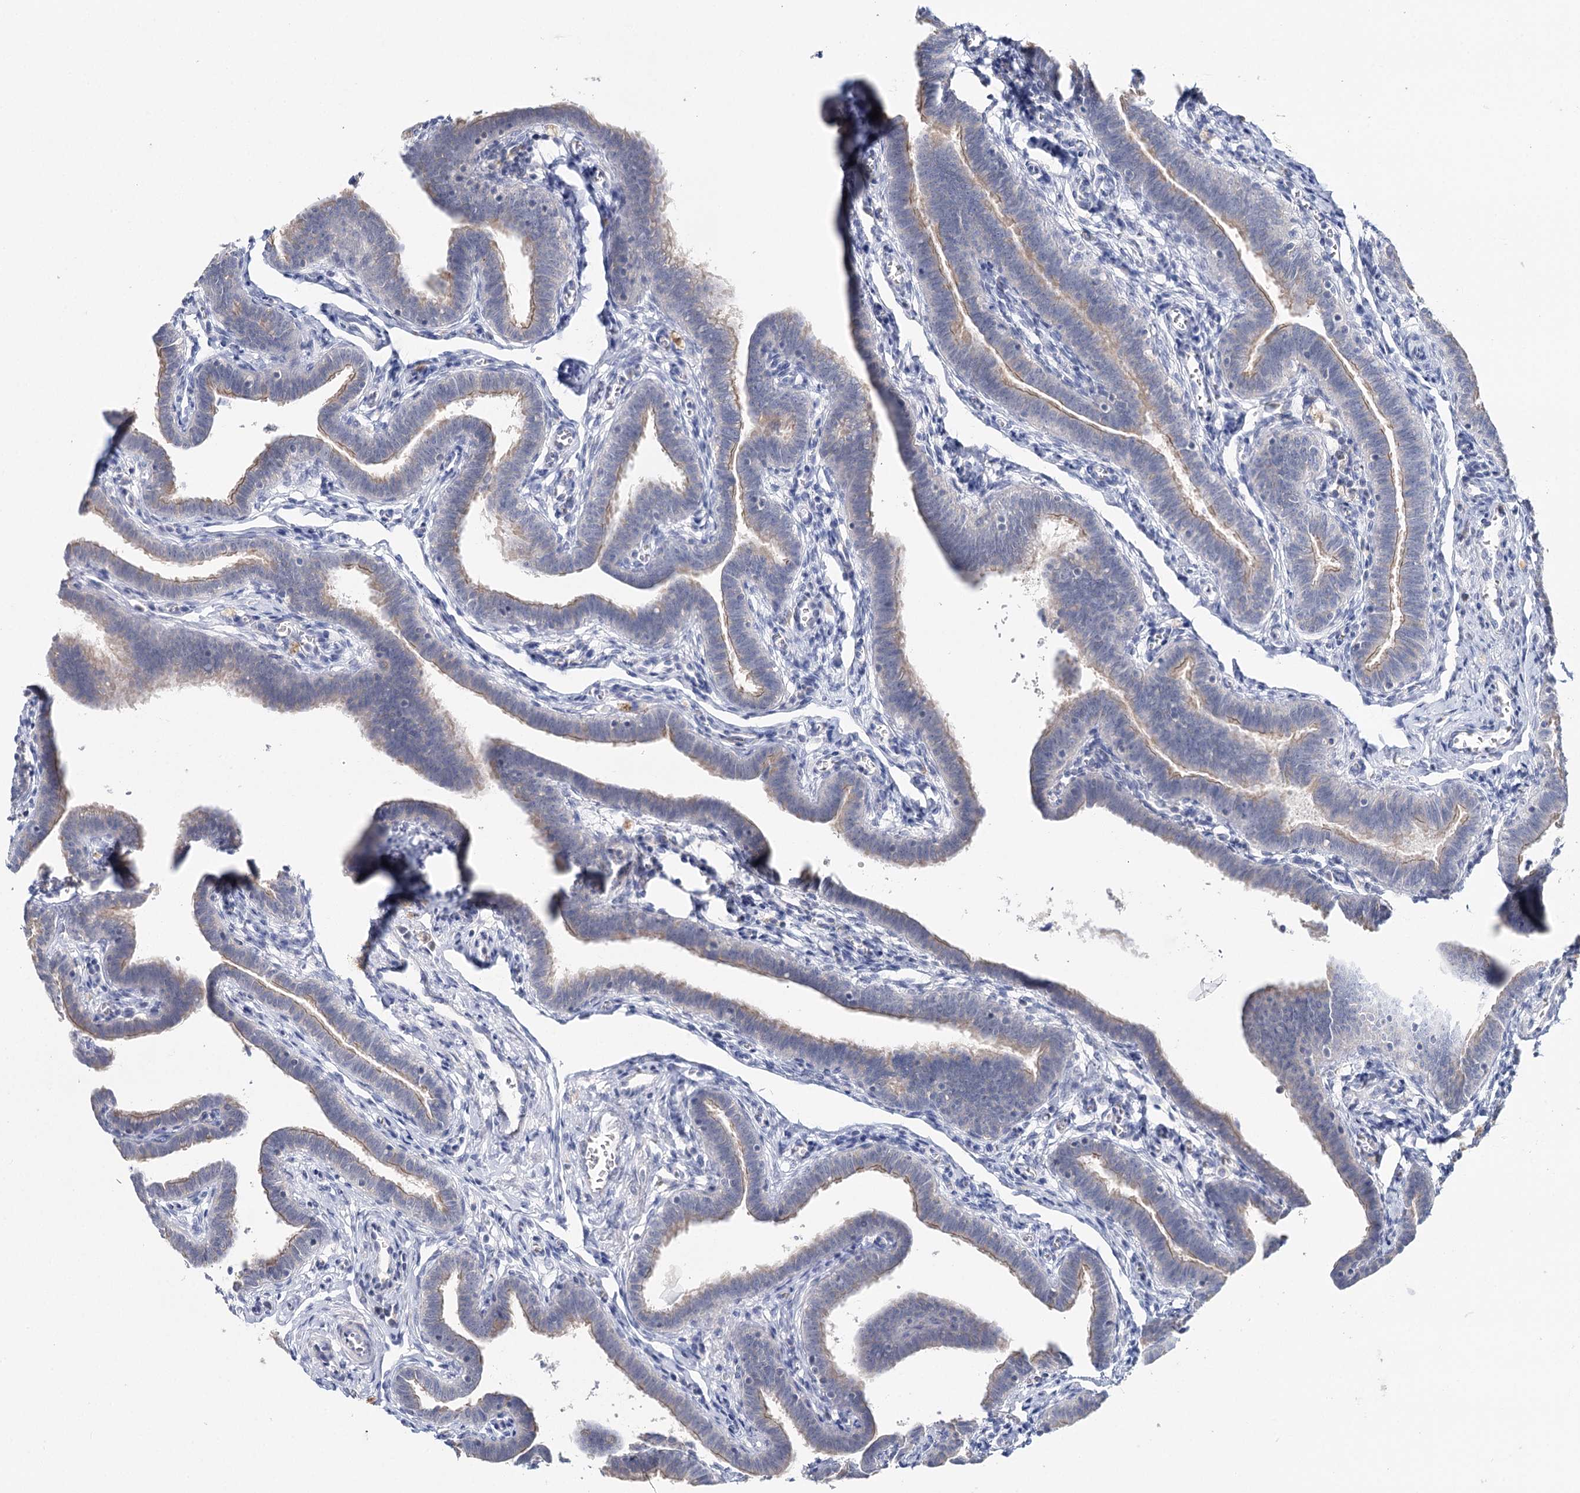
{"staining": {"intensity": "weak", "quantity": "25%-75%", "location": "cytoplasmic/membranous"}, "tissue": "fallopian tube", "cell_type": "Glandular cells", "image_type": "normal", "snomed": [{"axis": "morphology", "description": "Normal tissue, NOS"}, {"axis": "topography", "description": "Fallopian tube"}], "caption": "High-power microscopy captured an IHC histopathology image of normal fallopian tube, revealing weak cytoplasmic/membranous positivity in approximately 25%-75% of glandular cells.", "gene": "DAPK1", "patient": {"sex": "female", "age": 36}}